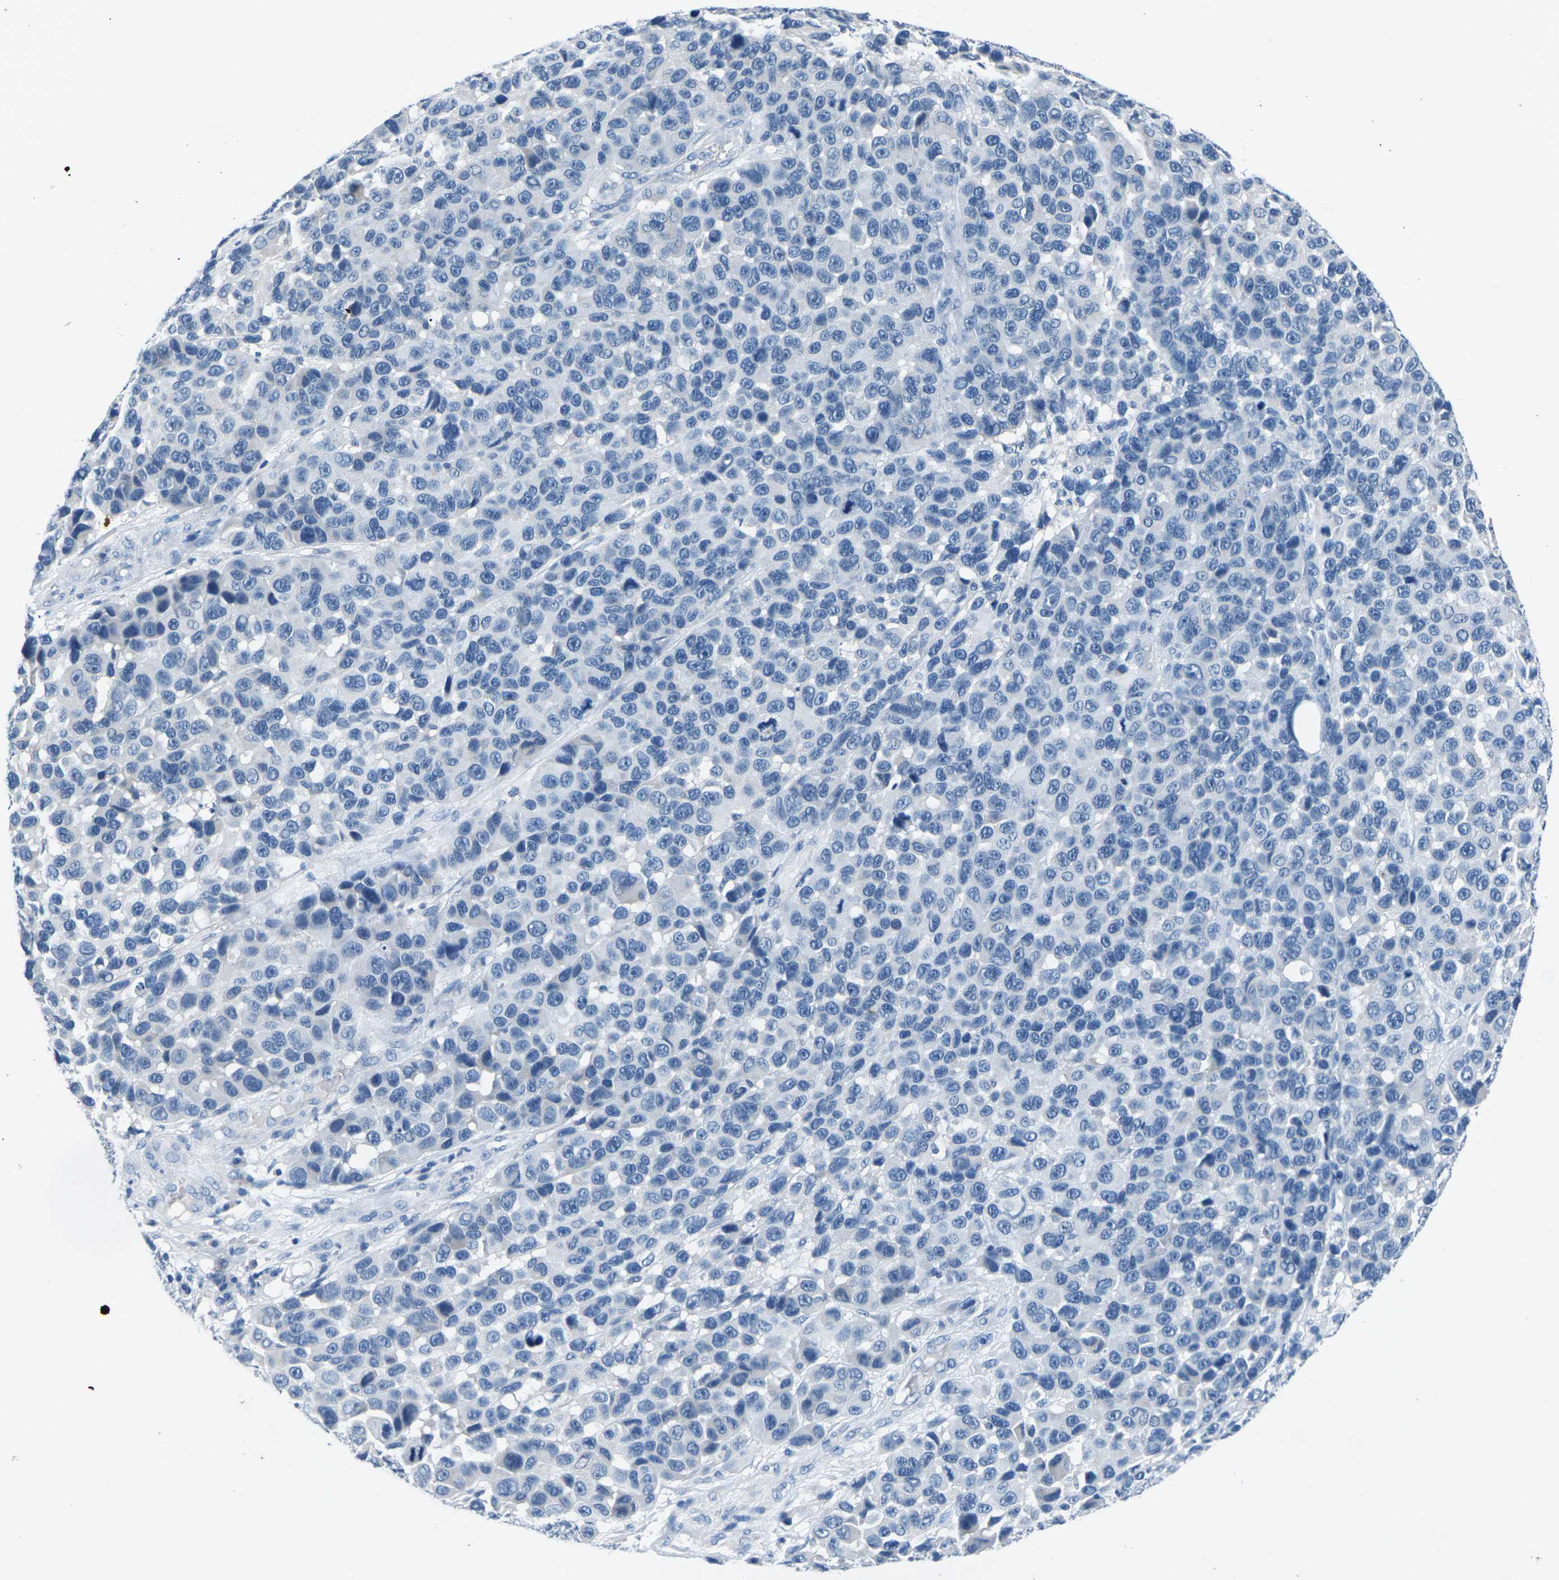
{"staining": {"intensity": "negative", "quantity": "none", "location": "none"}, "tissue": "melanoma", "cell_type": "Tumor cells", "image_type": "cancer", "snomed": [{"axis": "morphology", "description": "Malignant melanoma, NOS"}, {"axis": "topography", "description": "Skin"}], "caption": "High power microscopy image of an IHC micrograph of malignant melanoma, revealing no significant positivity in tumor cells.", "gene": "UMOD", "patient": {"sex": "male", "age": 53}}